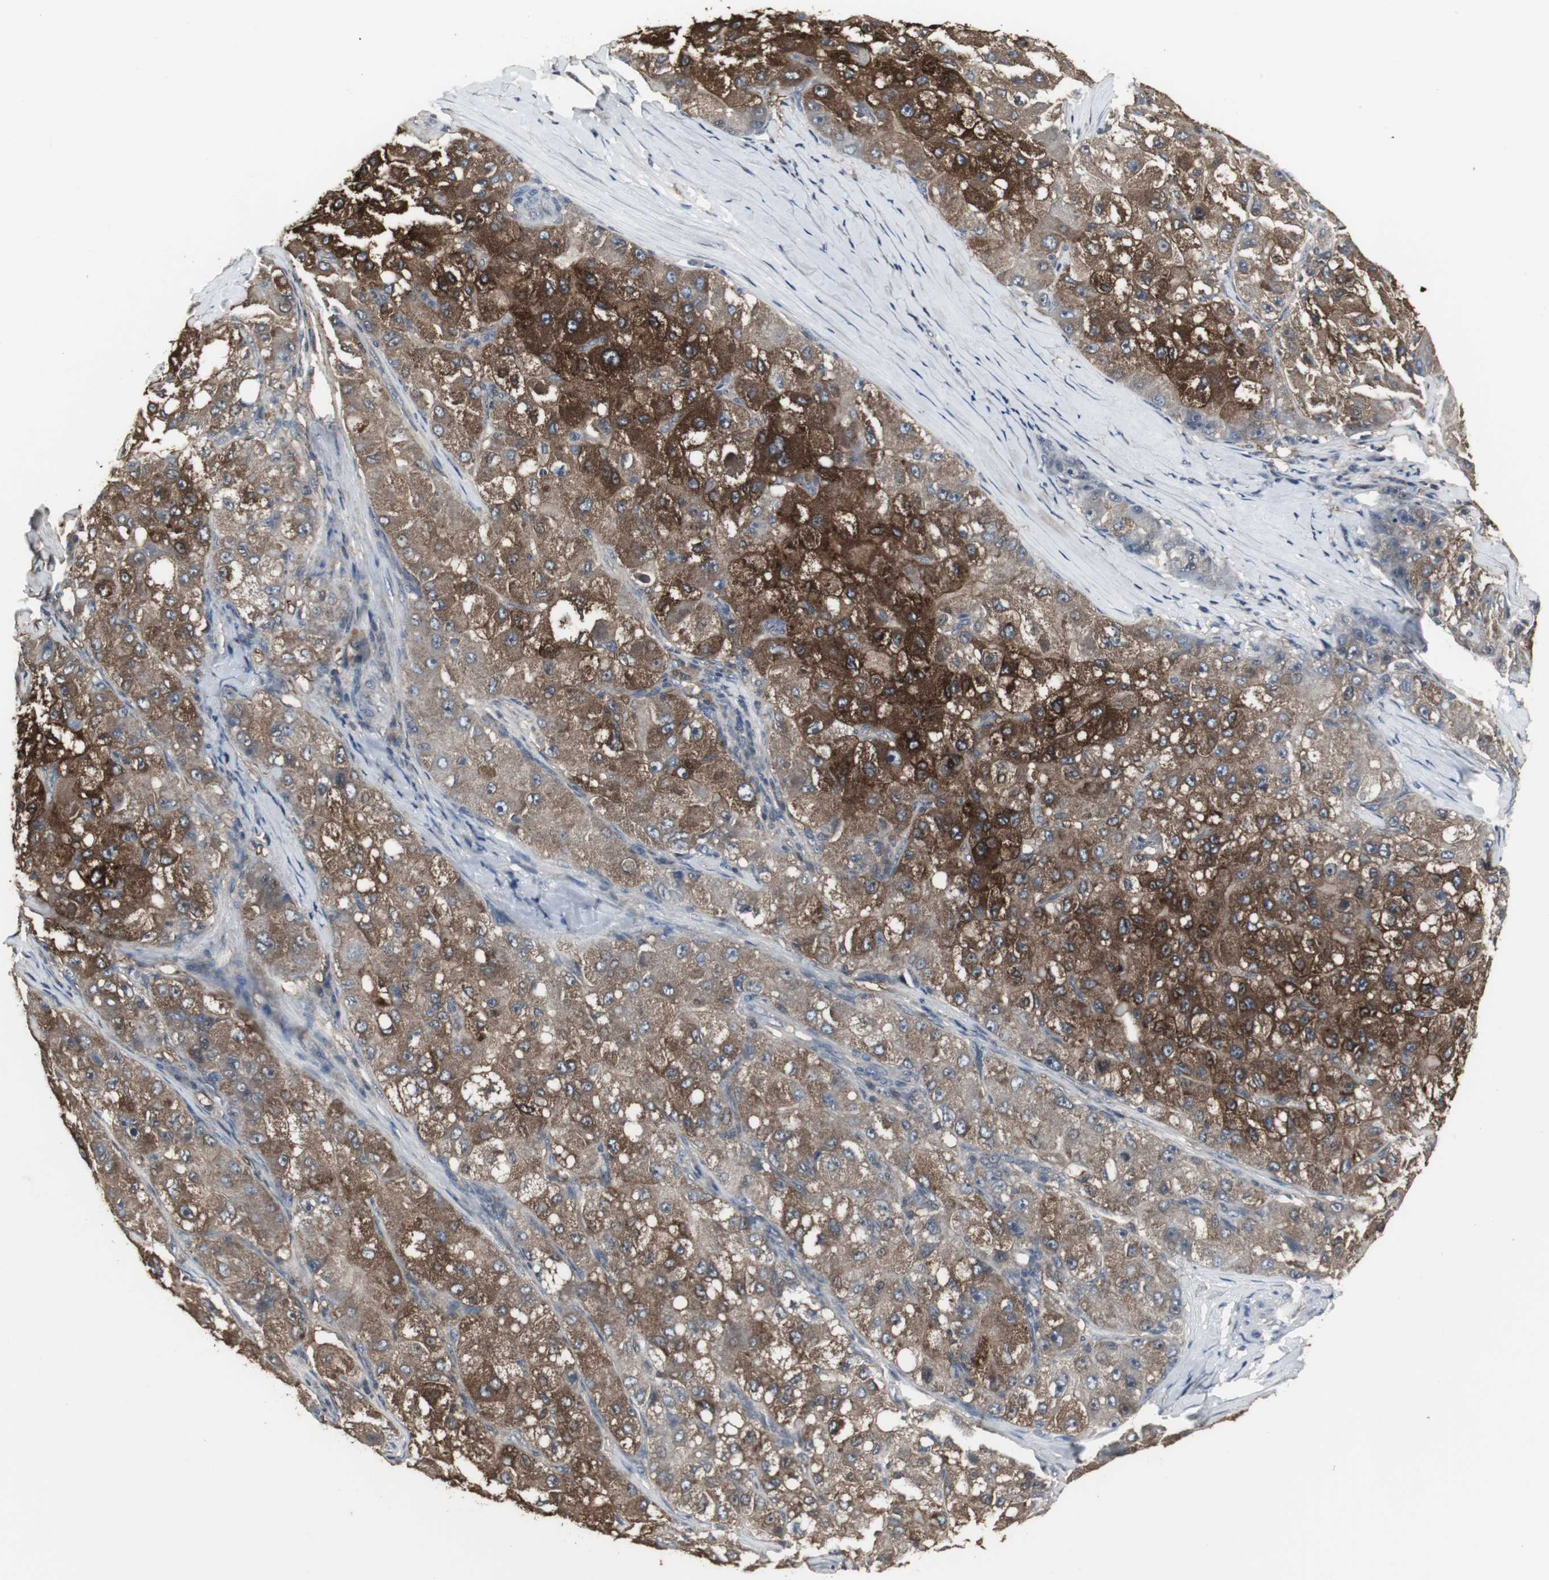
{"staining": {"intensity": "strong", "quantity": ">75%", "location": "cytoplasmic/membranous"}, "tissue": "liver cancer", "cell_type": "Tumor cells", "image_type": "cancer", "snomed": [{"axis": "morphology", "description": "Carcinoma, Hepatocellular, NOS"}, {"axis": "topography", "description": "Liver"}], "caption": "About >75% of tumor cells in human liver cancer (hepatocellular carcinoma) display strong cytoplasmic/membranous protein positivity as visualized by brown immunohistochemical staining.", "gene": "HPRT1", "patient": {"sex": "male", "age": 80}}